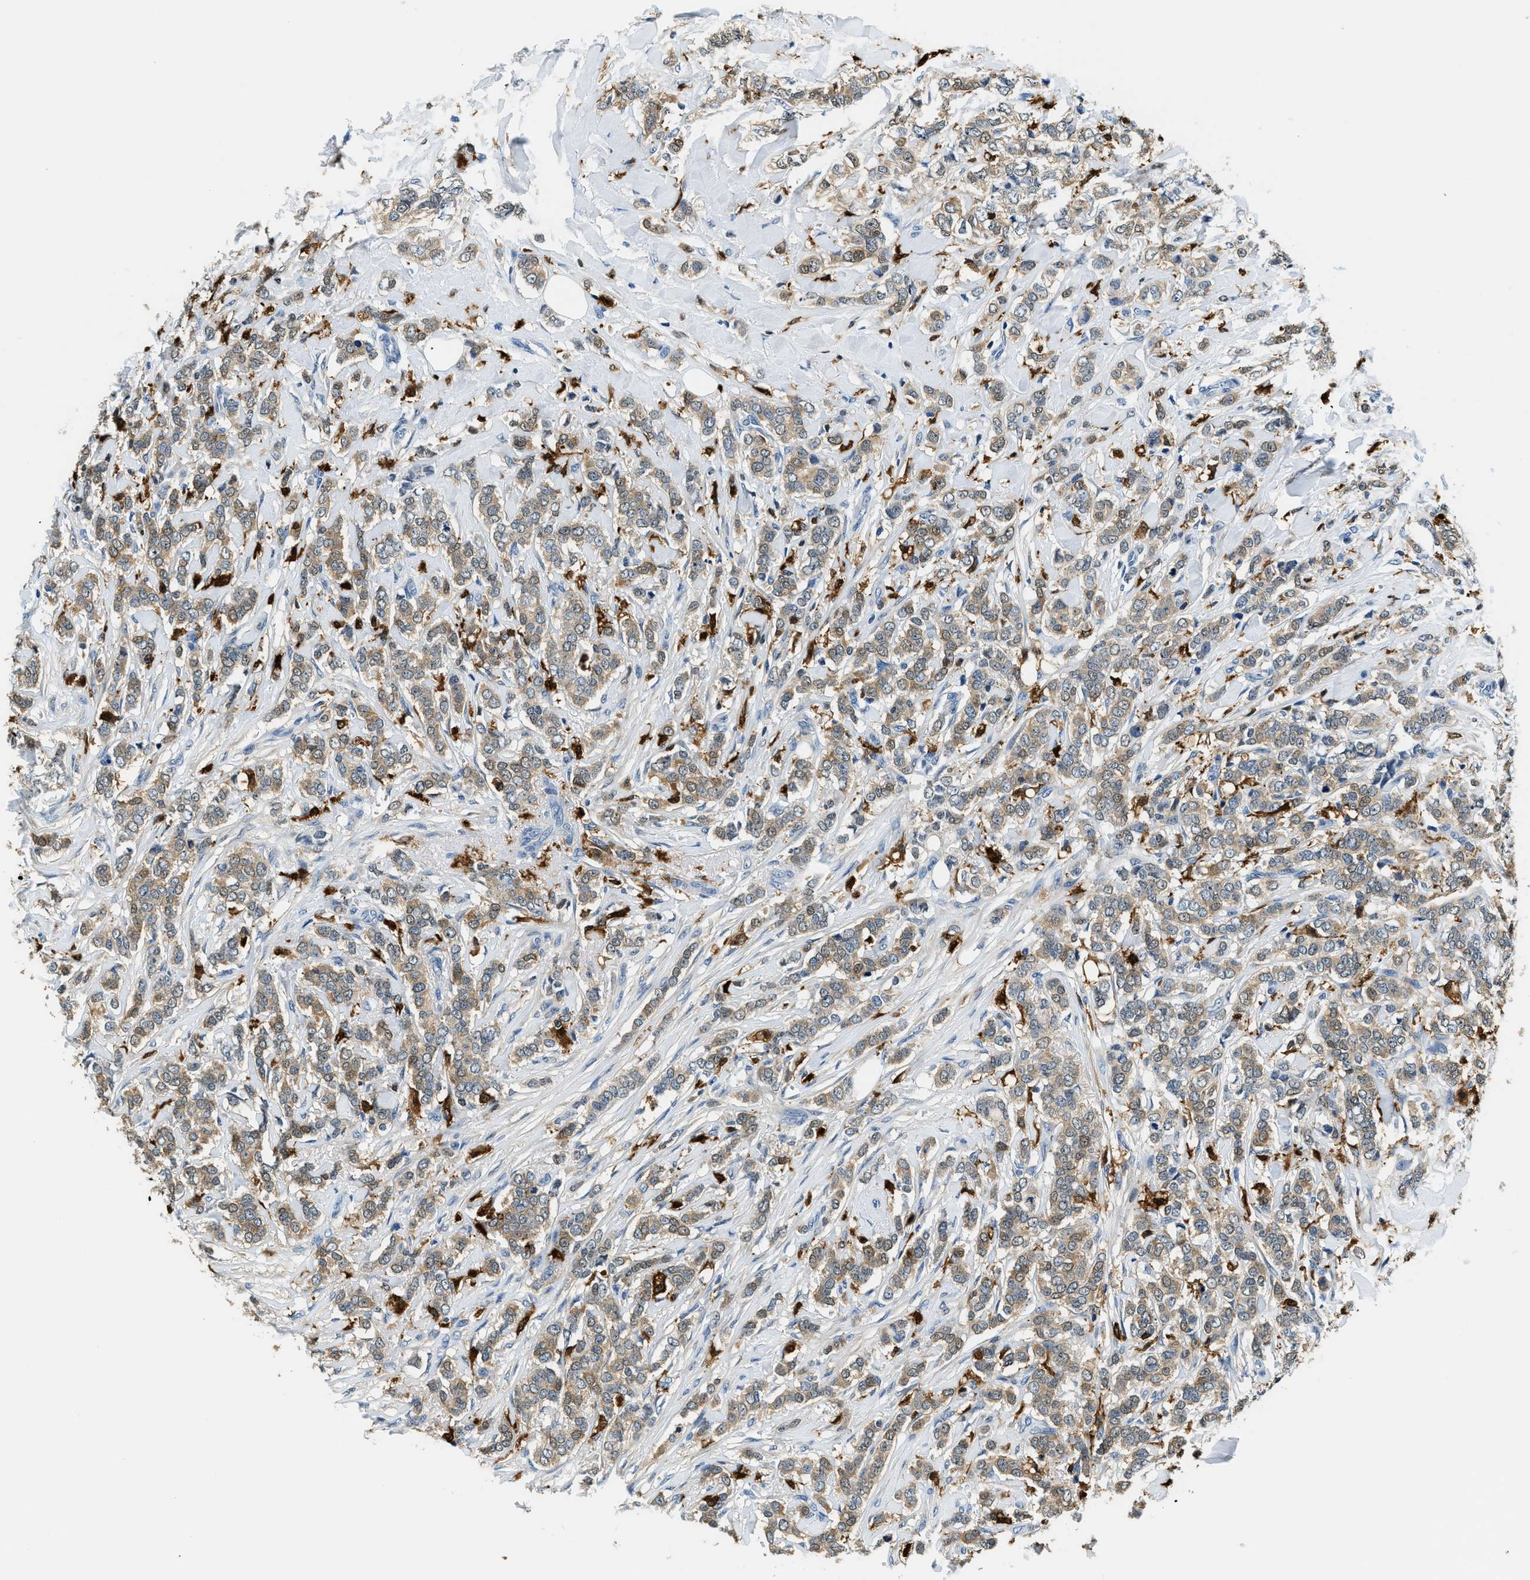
{"staining": {"intensity": "moderate", "quantity": ">75%", "location": "cytoplasmic/membranous"}, "tissue": "breast cancer", "cell_type": "Tumor cells", "image_type": "cancer", "snomed": [{"axis": "morphology", "description": "Lobular carcinoma"}, {"axis": "topography", "description": "Skin"}, {"axis": "topography", "description": "Breast"}], "caption": "The micrograph demonstrates a brown stain indicating the presence of a protein in the cytoplasmic/membranous of tumor cells in lobular carcinoma (breast).", "gene": "CAPG", "patient": {"sex": "female", "age": 46}}